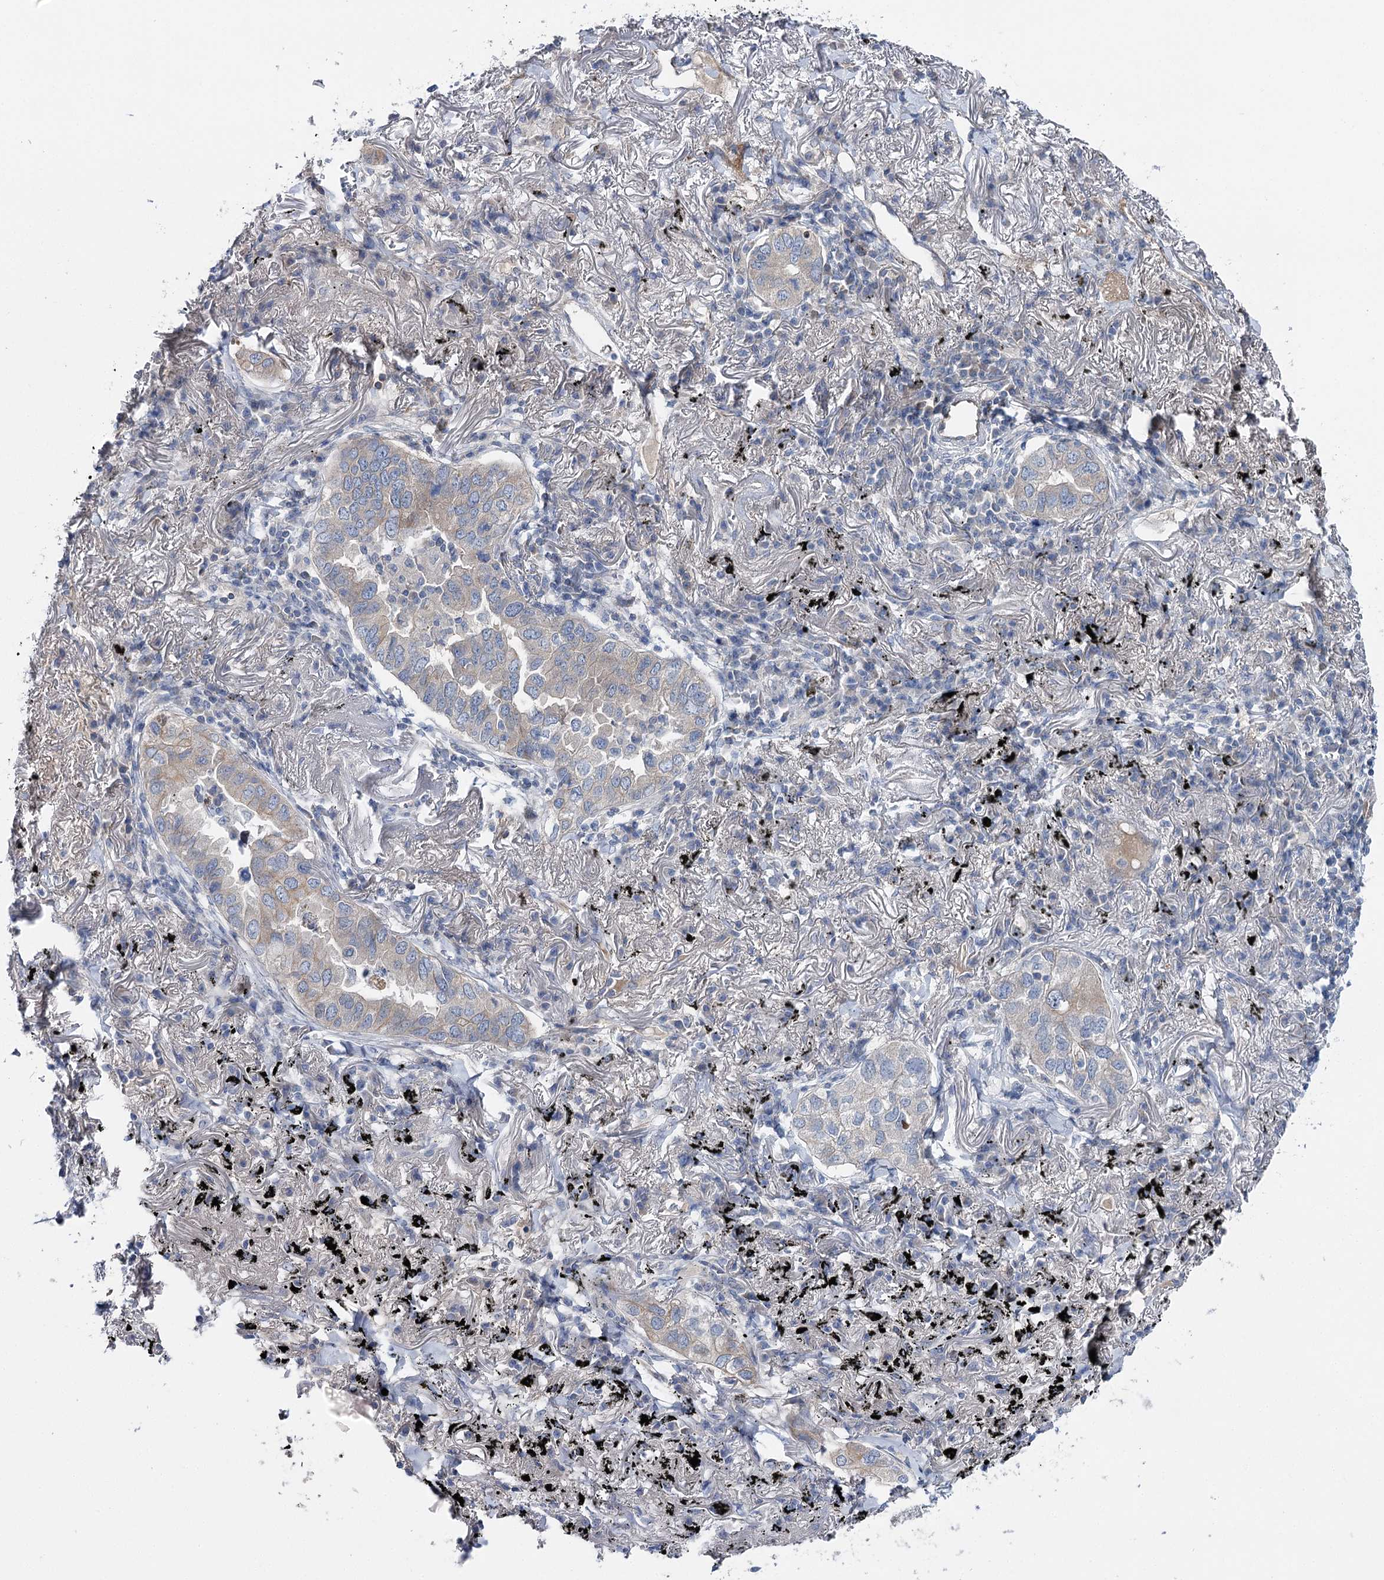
{"staining": {"intensity": "negative", "quantity": "none", "location": "none"}, "tissue": "lung cancer", "cell_type": "Tumor cells", "image_type": "cancer", "snomed": [{"axis": "morphology", "description": "Adenocarcinoma, NOS"}, {"axis": "topography", "description": "Lung"}], "caption": "A high-resolution histopathology image shows IHC staining of lung adenocarcinoma, which exhibits no significant positivity in tumor cells.", "gene": "LRRC14B", "patient": {"sex": "male", "age": 65}}